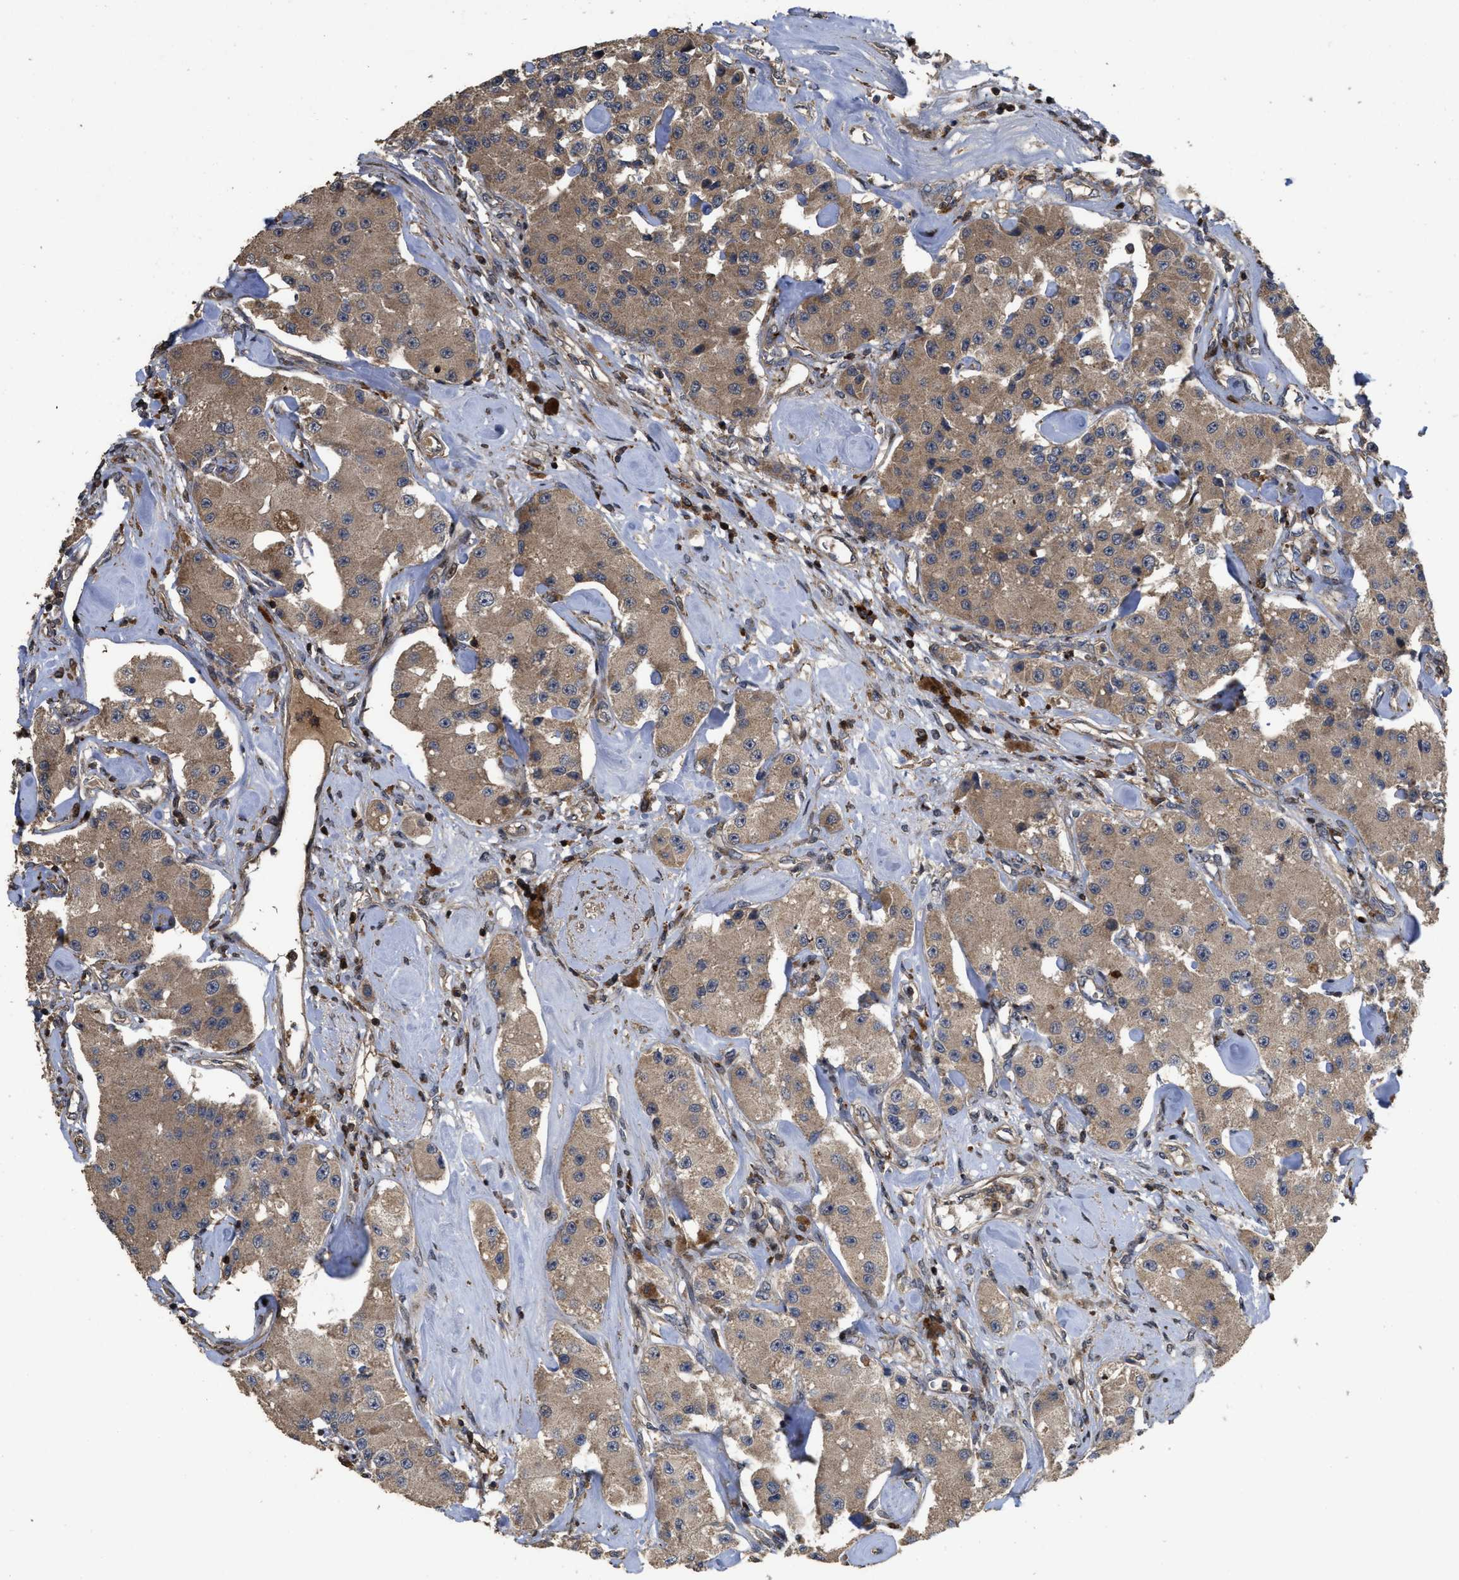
{"staining": {"intensity": "moderate", "quantity": ">75%", "location": "cytoplasmic/membranous"}, "tissue": "carcinoid", "cell_type": "Tumor cells", "image_type": "cancer", "snomed": [{"axis": "morphology", "description": "Carcinoid, malignant, NOS"}, {"axis": "topography", "description": "Pancreas"}], "caption": "Immunohistochemistry (IHC) staining of carcinoid, which displays medium levels of moderate cytoplasmic/membranous staining in about >75% of tumor cells indicating moderate cytoplasmic/membranous protein staining. The staining was performed using DAB (brown) for protein detection and nuclei were counterstained in hematoxylin (blue).", "gene": "CBR3", "patient": {"sex": "male", "age": 41}}